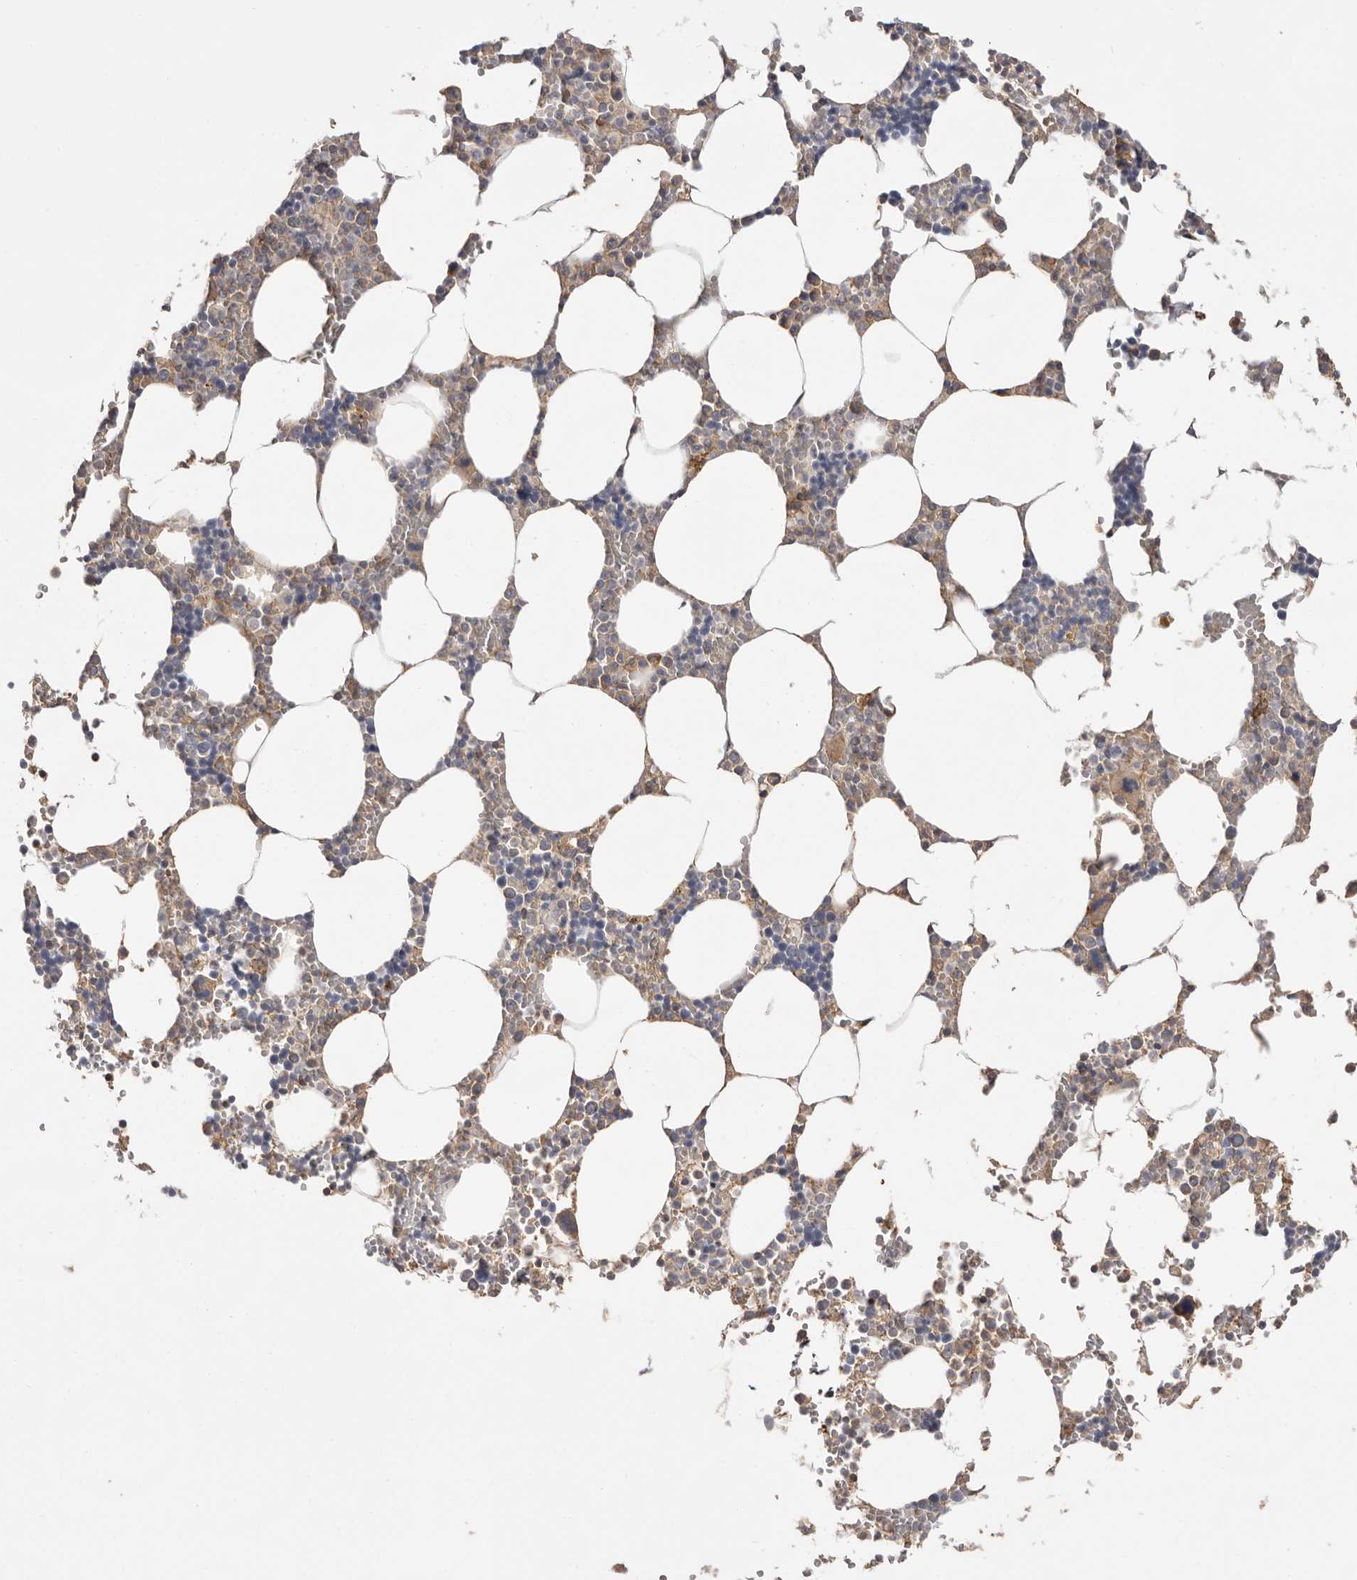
{"staining": {"intensity": "weak", "quantity": "25%-75%", "location": "cytoplasmic/membranous"}, "tissue": "bone marrow", "cell_type": "Hematopoietic cells", "image_type": "normal", "snomed": [{"axis": "morphology", "description": "Normal tissue, NOS"}, {"axis": "topography", "description": "Bone marrow"}], "caption": "A low amount of weak cytoplasmic/membranous positivity is seen in about 25%-75% of hematopoietic cells in unremarkable bone marrow. (brown staining indicates protein expression, while blue staining denotes nuclei).", "gene": "MMACHC", "patient": {"sex": "male", "age": 70}}